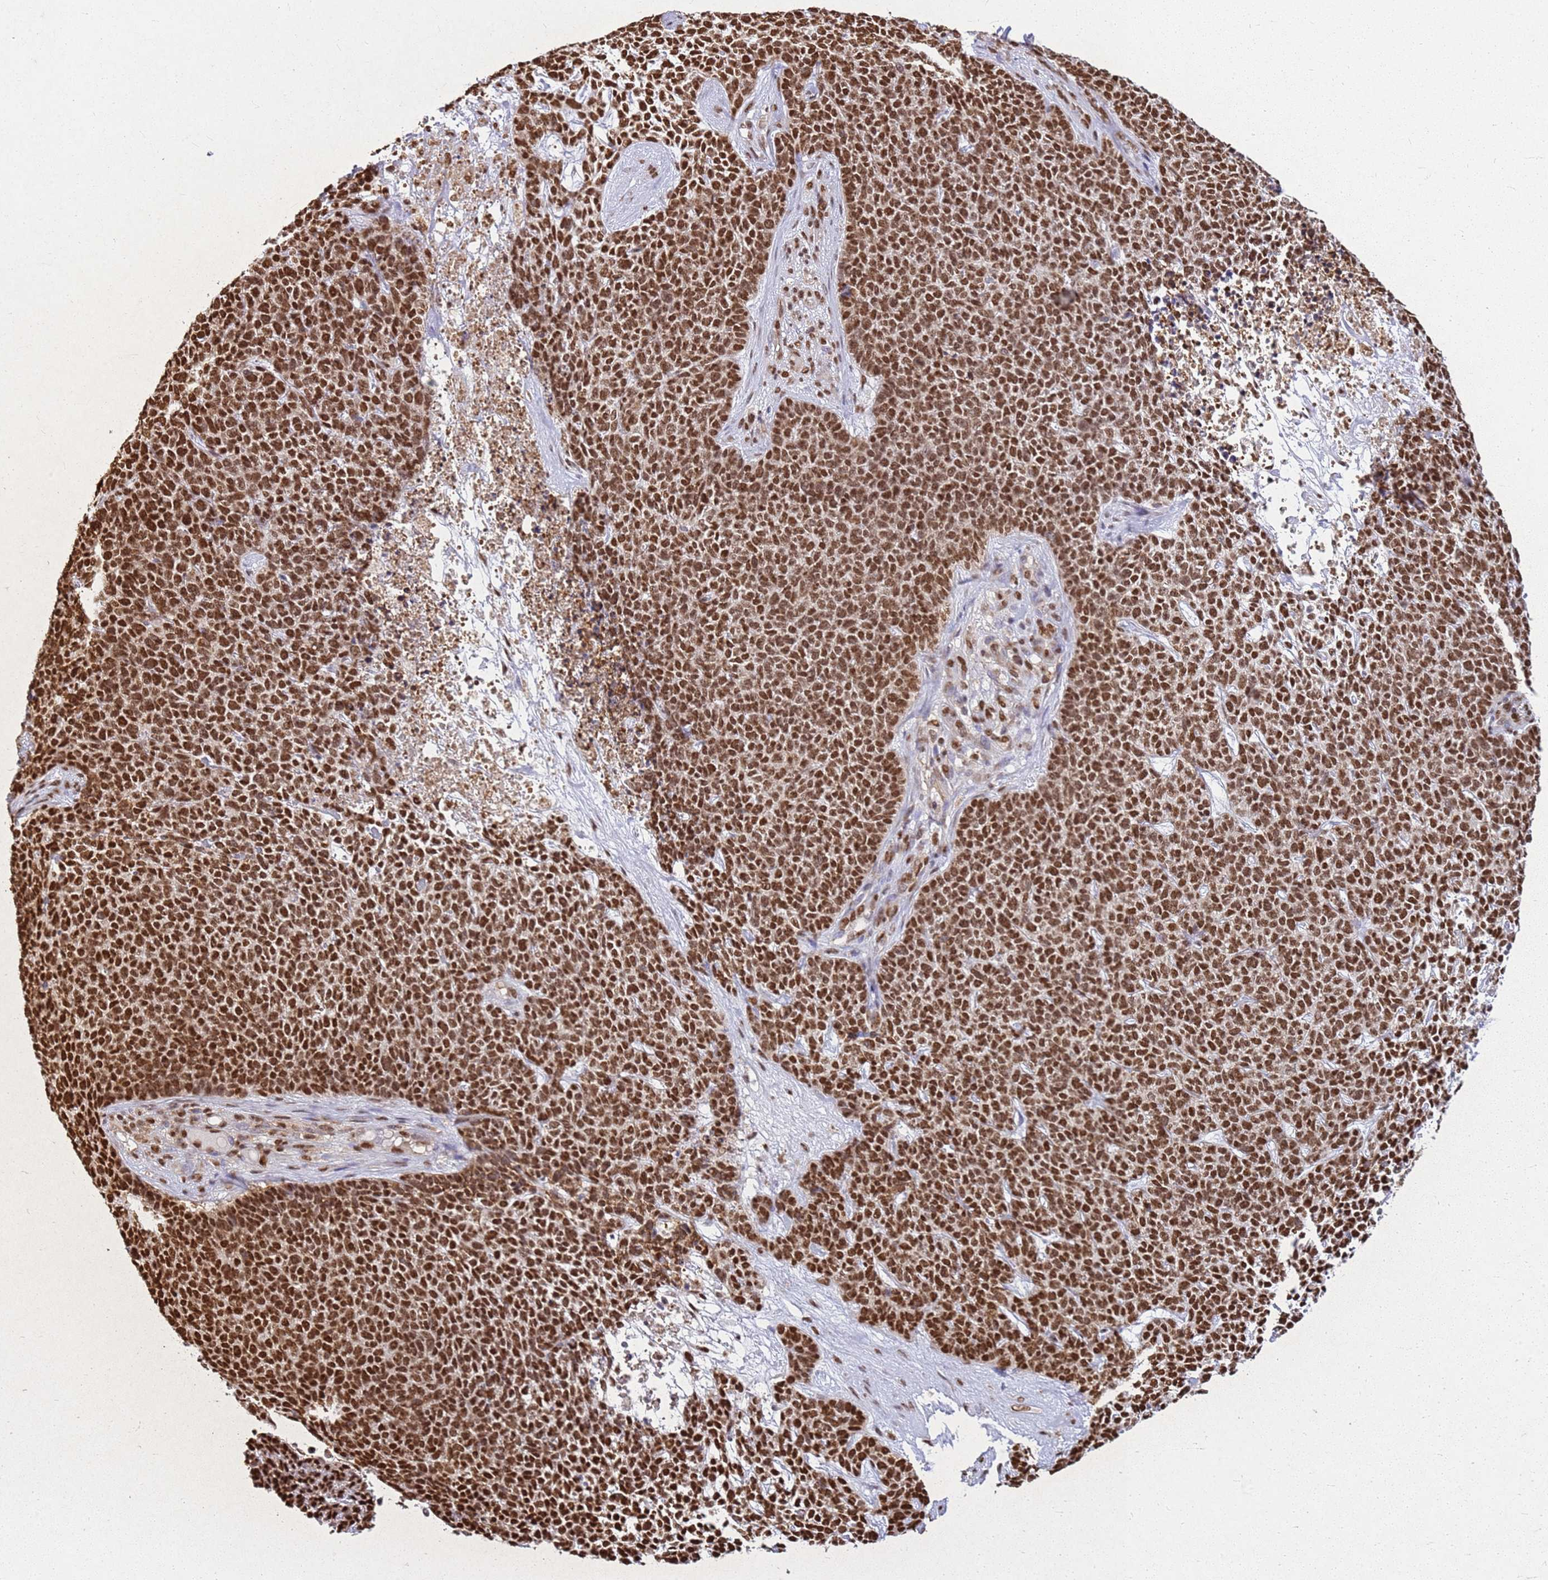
{"staining": {"intensity": "strong", "quantity": ">75%", "location": "nuclear"}, "tissue": "skin cancer", "cell_type": "Tumor cells", "image_type": "cancer", "snomed": [{"axis": "morphology", "description": "Basal cell carcinoma"}, {"axis": "topography", "description": "Skin"}], "caption": "Skin cancer stained for a protein (brown) reveals strong nuclear positive expression in about >75% of tumor cells.", "gene": "APEX1", "patient": {"sex": "female", "age": 84}}